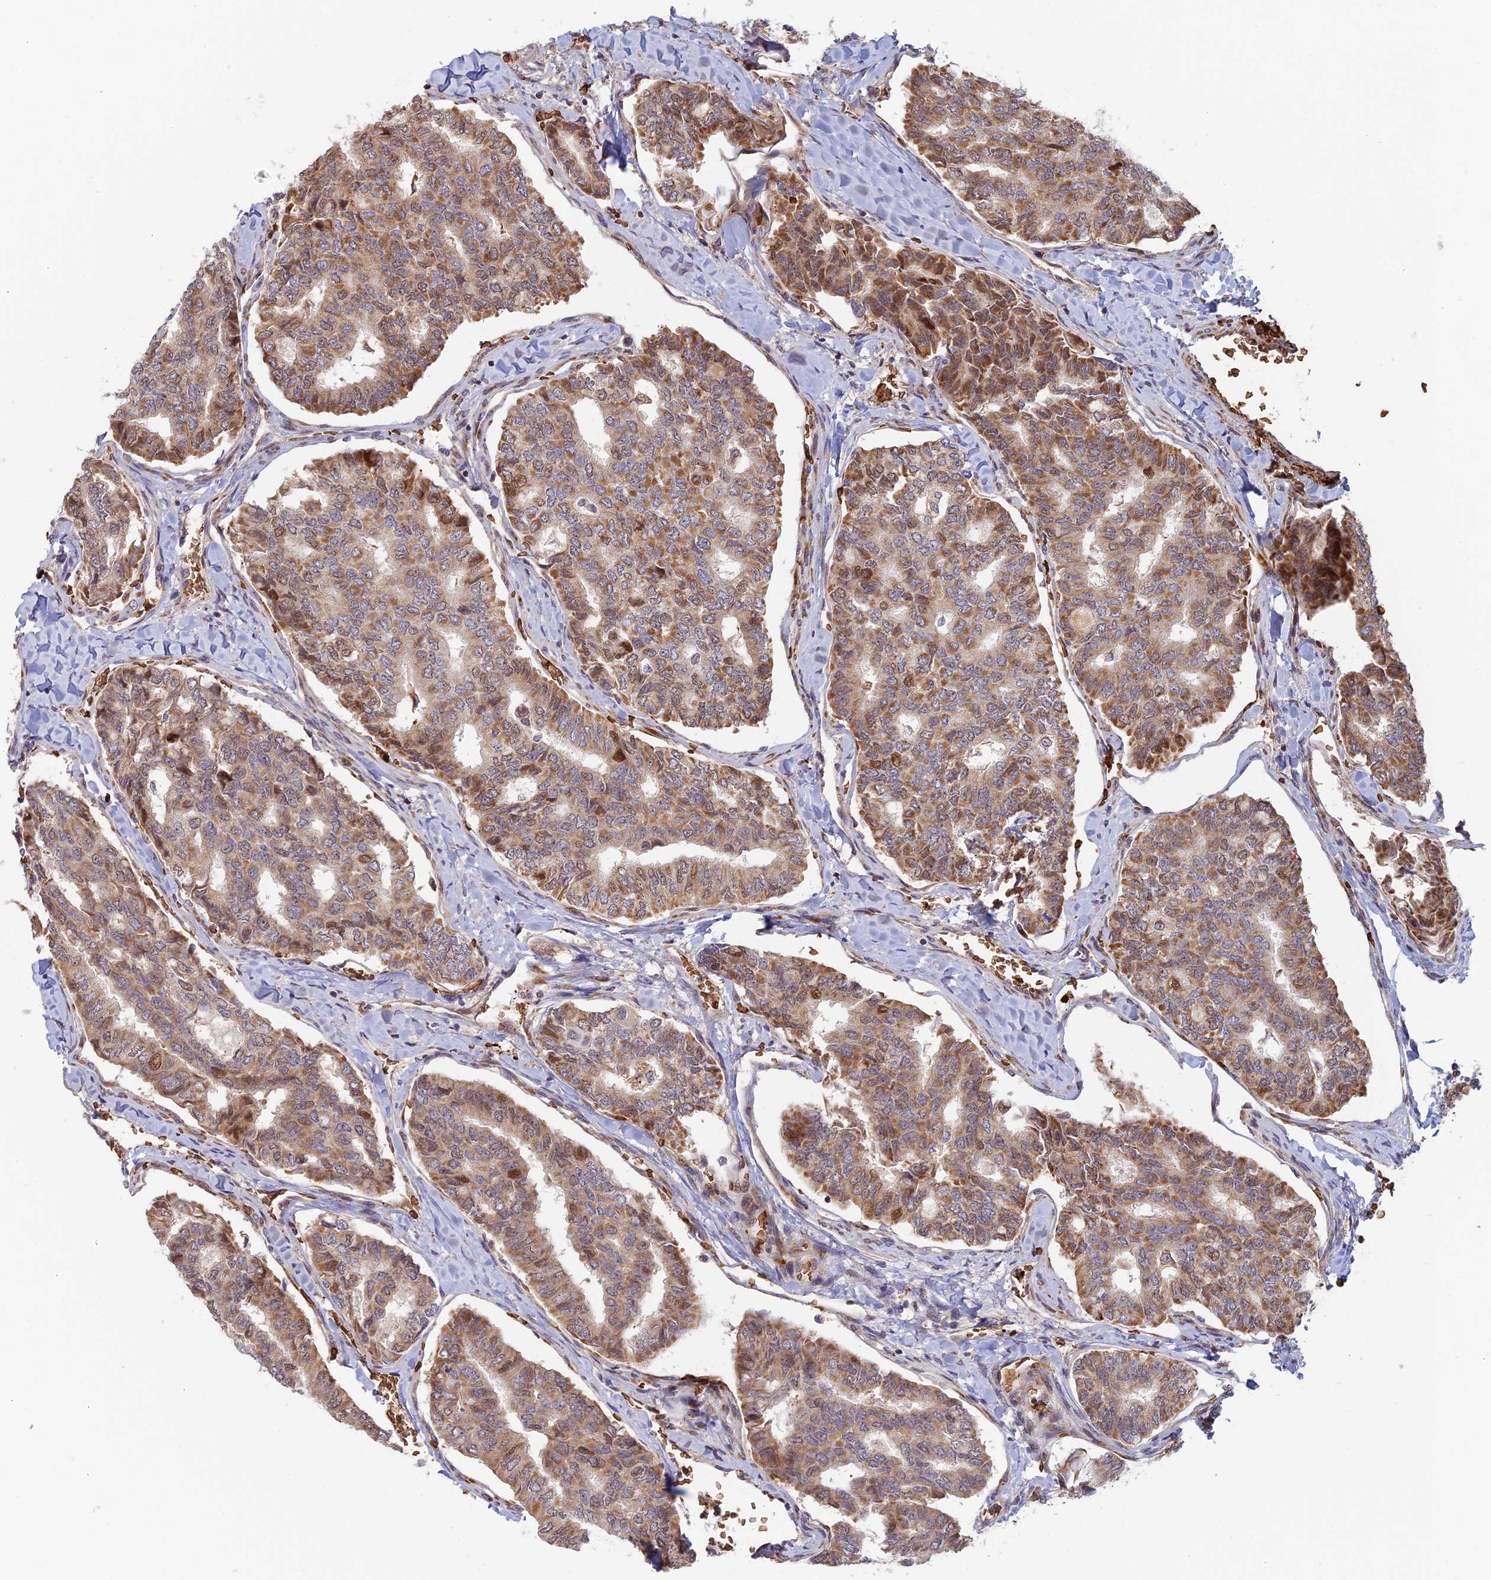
{"staining": {"intensity": "moderate", "quantity": ">75%", "location": "cytoplasmic/membranous,nuclear"}, "tissue": "thyroid cancer", "cell_type": "Tumor cells", "image_type": "cancer", "snomed": [{"axis": "morphology", "description": "Papillary adenocarcinoma, NOS"}, {"axis": "topography", "description": "Thyroid gland"}], "caption": "DAB immunohistochemical staining of human papillary adenocarcinoma (thyroid) demonstrates moderate cytoplasmic/membranous and nuclear protein staining in about >75% of tumor cells.", "gene": "UFSP2", "patient": {"sex": "female", "age": 35}}